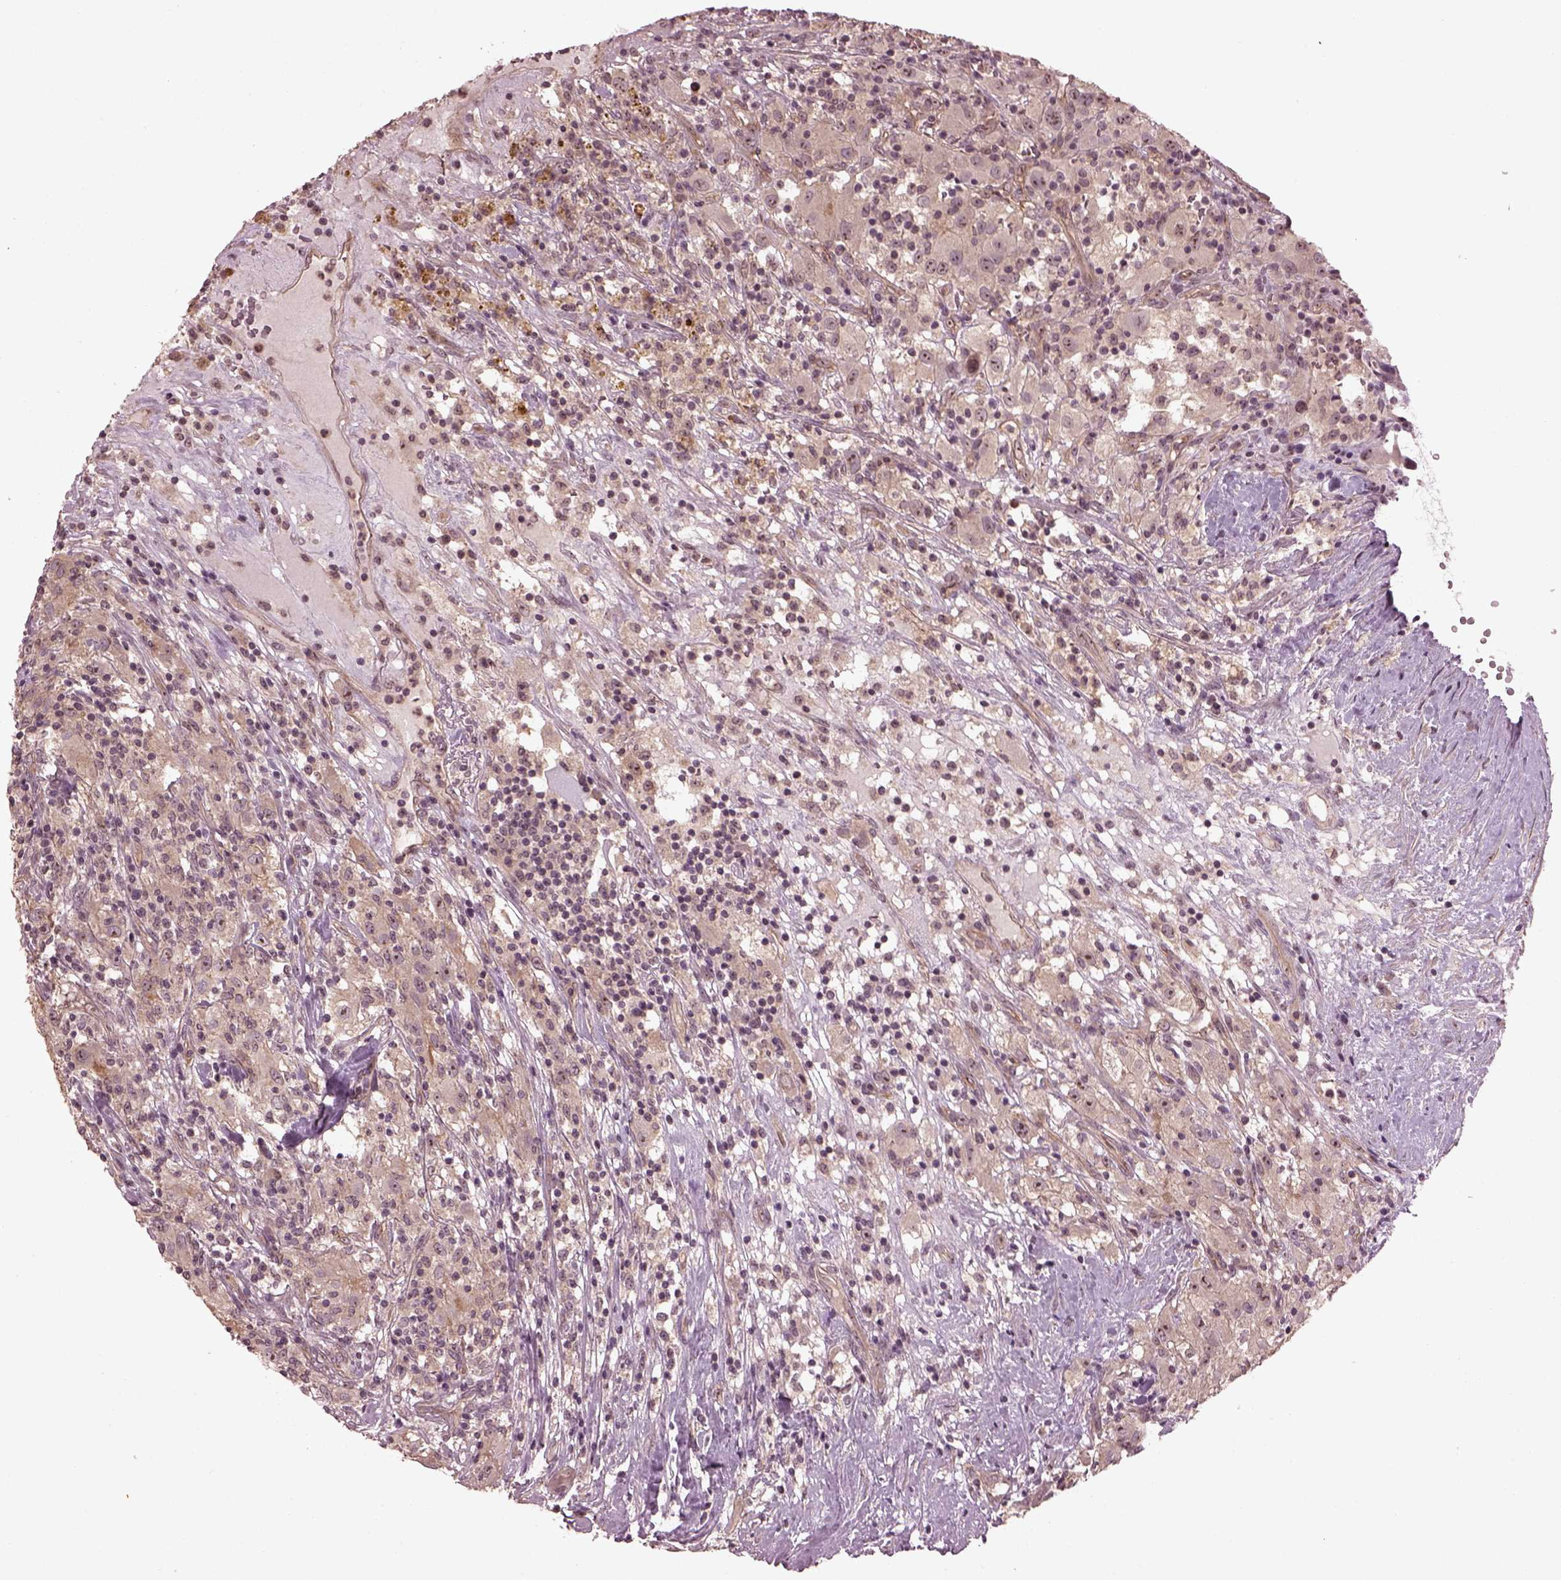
{"staining": {"intensity": "weak", "quantity": "<25%", "location": "nuclear"}, "tissue": "renal cancer", "cell_type": "Tumor cells", "image_type": "cancer", "snomed": [{"axis": "morphology", "description": "Adenocarcinoma, NOS"}, {"axis": "topography", "description": "Kidney"}], "caption": "IHC of human adenocarcinoma (renal) reveals no positivity in tumor cells.", "gene": "GNRH1", "patient": {"sex": "female", "age": 67}}